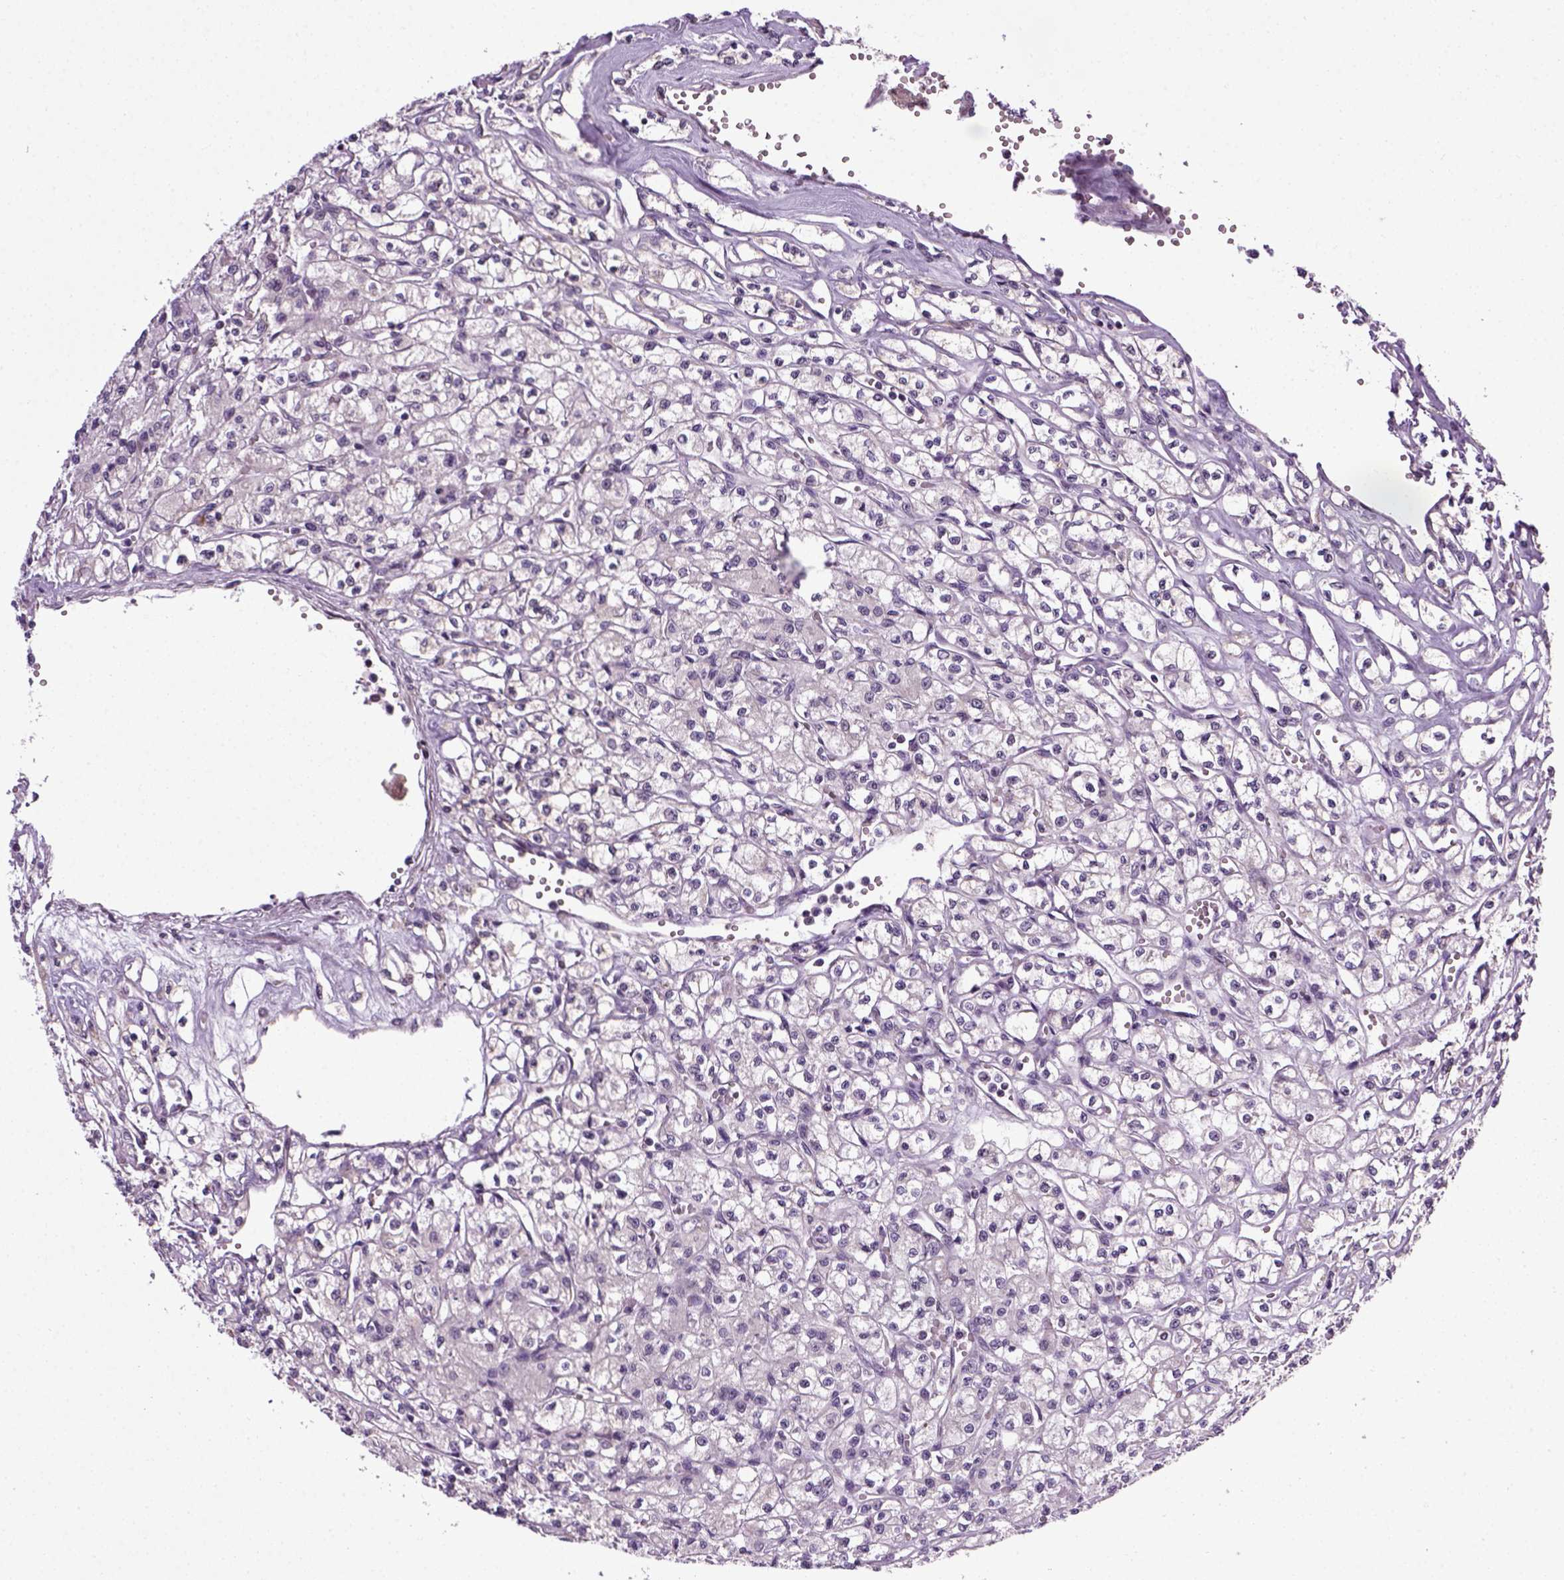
{"staining": {"intensity": "negative", "quantity": "none", "location": "none"}, "tissue": "renal cancer", "cell_type": "Tumor cells", "image_type": "cancer", "snomed": [{"axis": "morphology", "description": "Adenocarcinoma, NOS"}, {"axis": "topography", "description": "Kidney"}], "caption": "A high-resolution image shows IHC staining of renal cancer, which exhibits no significant expression in tumor cells.", "gene": "TPRG1", "patient": {"sex": "female", "age": 70}}